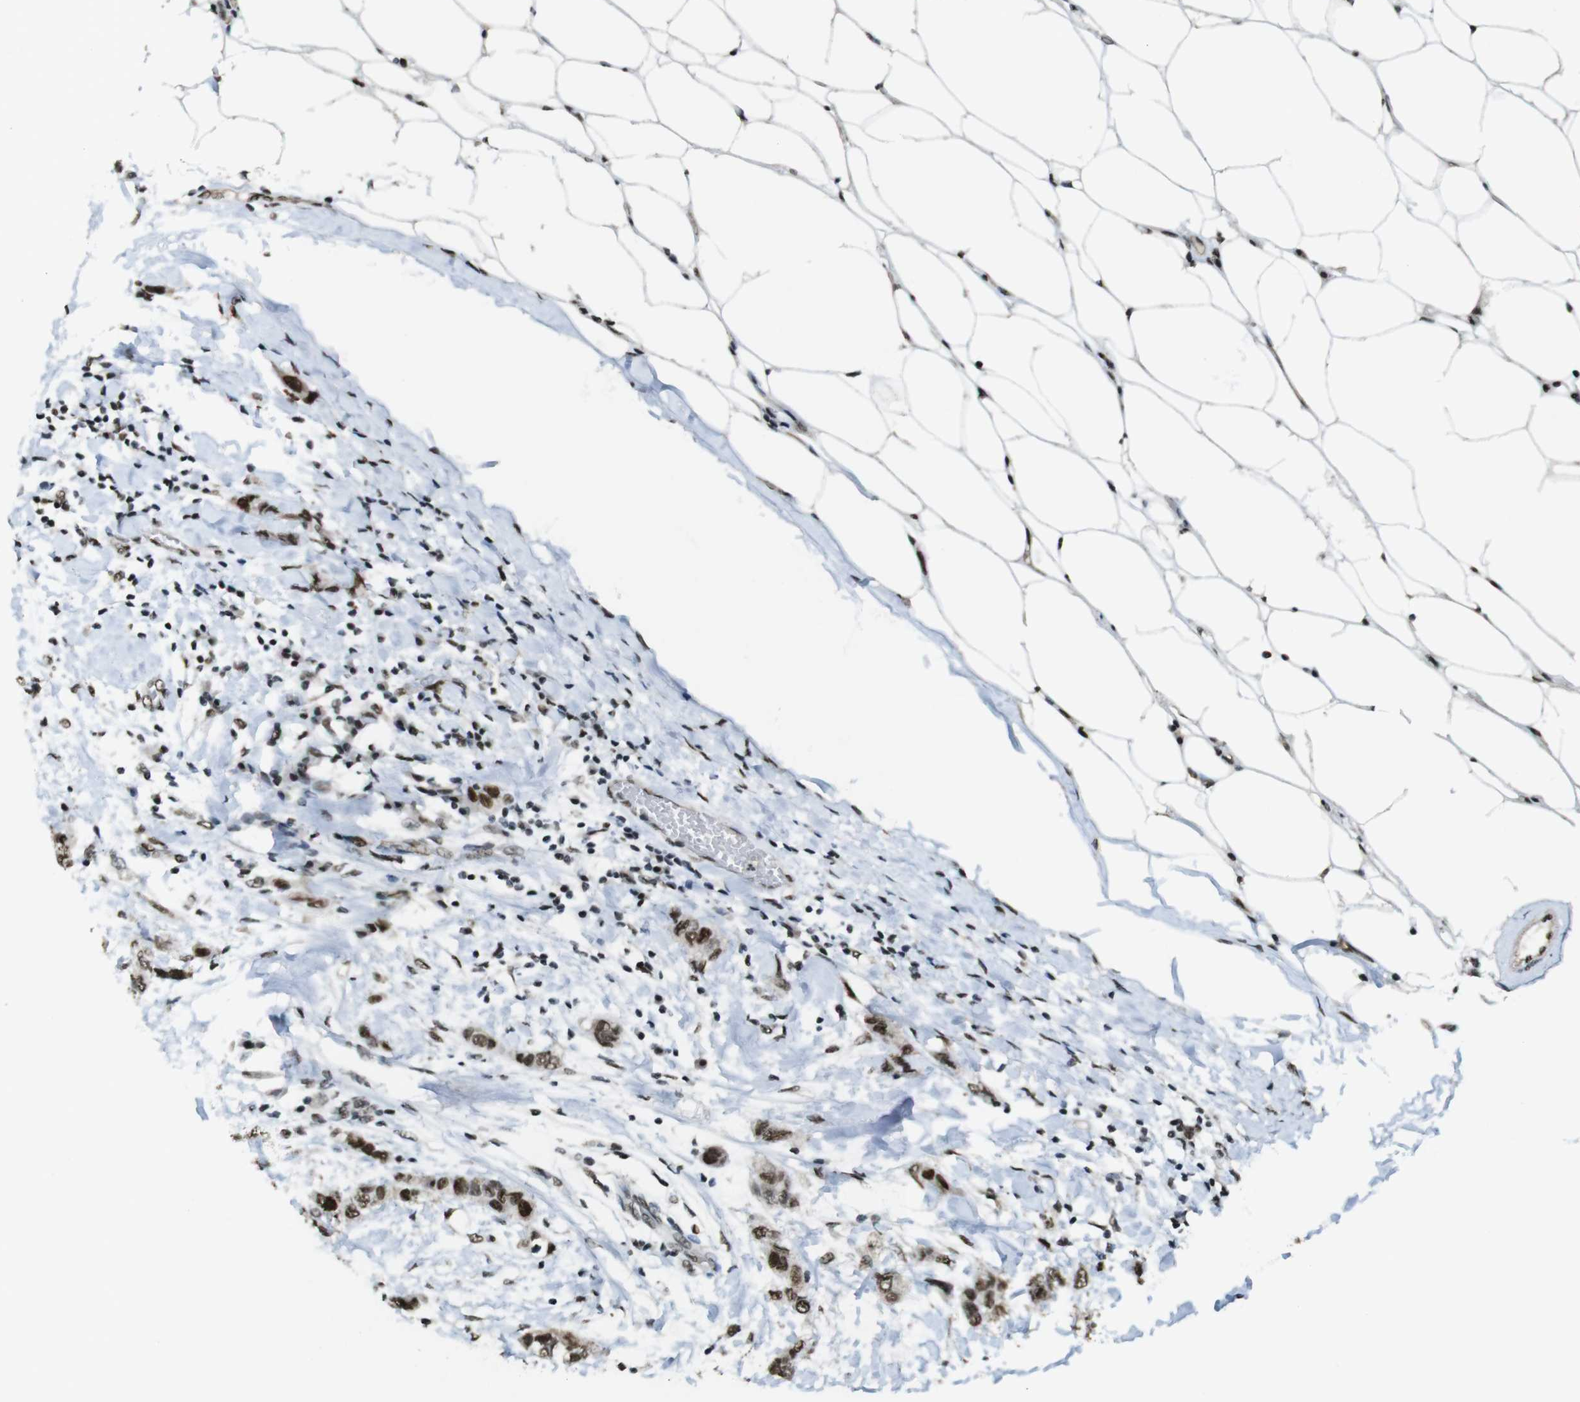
{"staining": {"intensity": "moderate", "quantity": ">75%", "location": "nuclear"}, "tissue": "breast cancer", "cell_type": "Tumor cells", "image_type": "cancer", "snomed": [{"axis": "morphology", "description": "Duct carcinoma"}, {"axis": "topography", "description": "Breast"}], "caption": "Protein staining of breast intraductal carcinoma tissue reveals moderate nuclear positivity in approximately >75% of tumor cells.", "gene": "CSNK2B", "patient": {"sex": "female", "age": 50}}